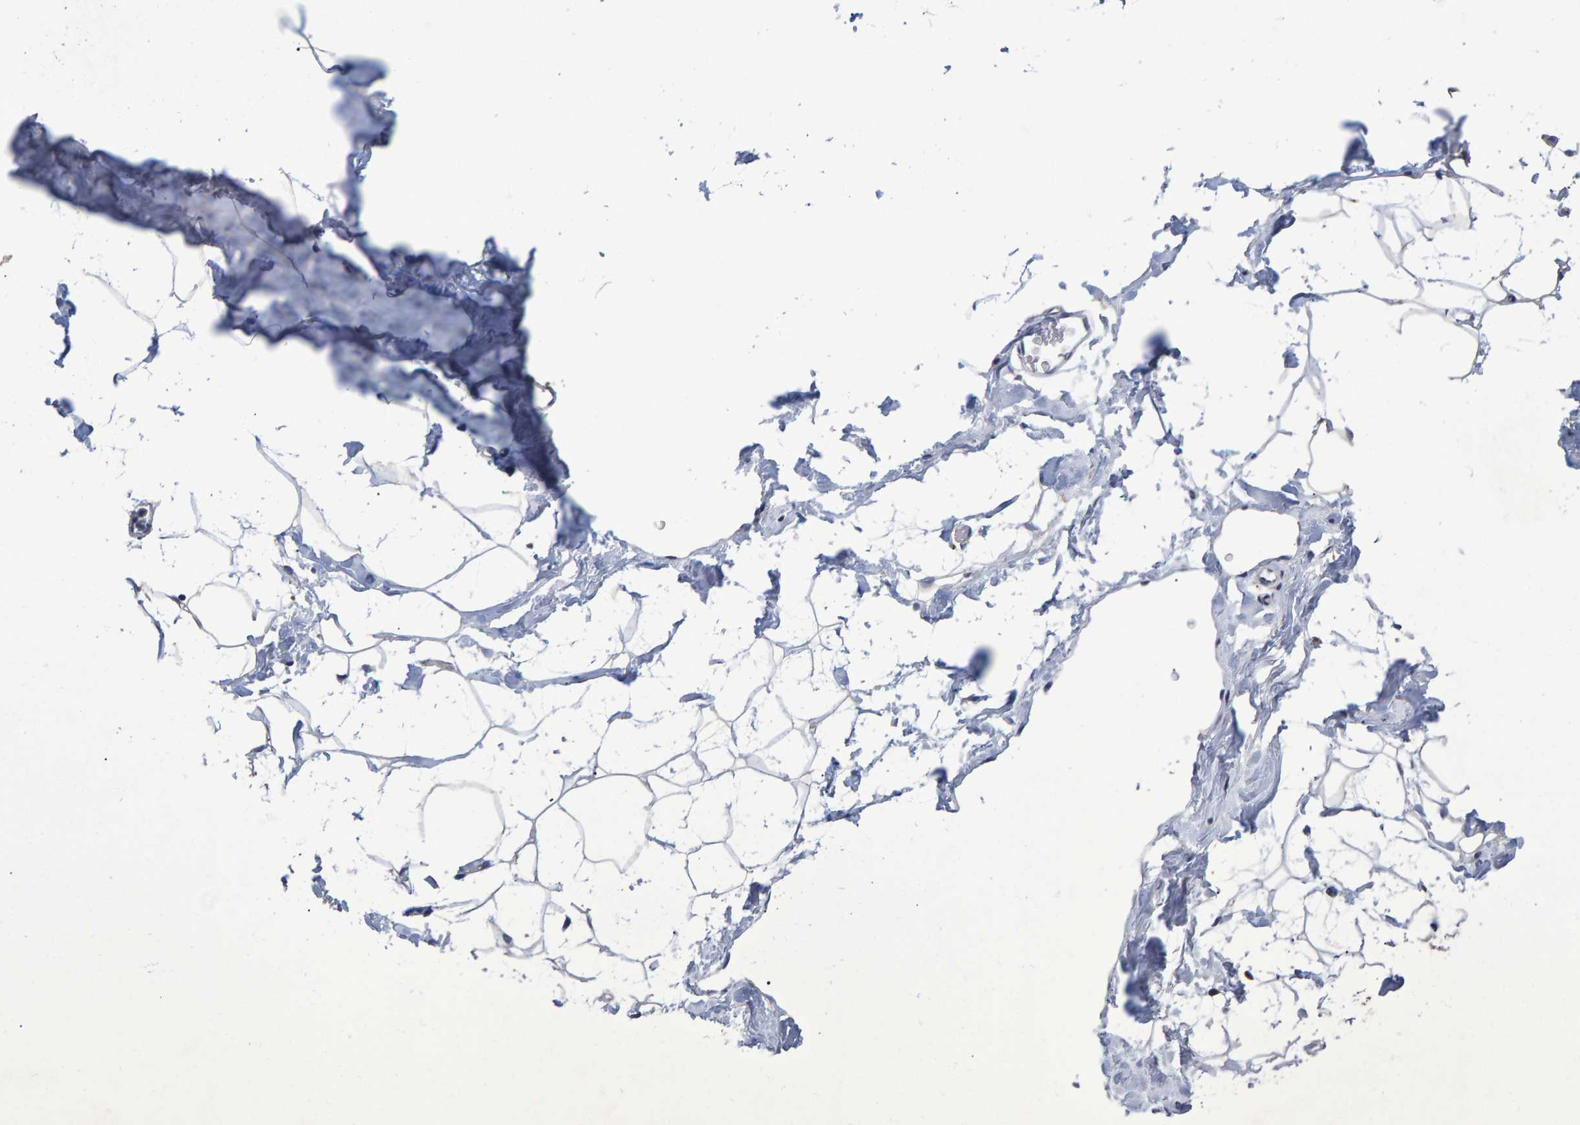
{"staining": {"intensity": "negative", "quantity": "none", "location": "none"}, "tissue": "adipose tissue", "cell_type": "Adipocytes", "image_type": "normal", "snomed": [{"axis": "morphology", "description": "Normal tissue, NOS"}, {"axis": "morphology", "description": "Fibrosis, NOS"}, {"axis": "topography", "description": "Breast"}, {"axis": "topography", "description": "Adipose tissue"}], "caption": "Micrograph shows no significant protein staining in adipocytes of benign adipose tissue. (DAB immunohistochemistry (IHC), high magnification).", "gene": "HEMGN", "patient": {"sex": "female", "age": 39}}